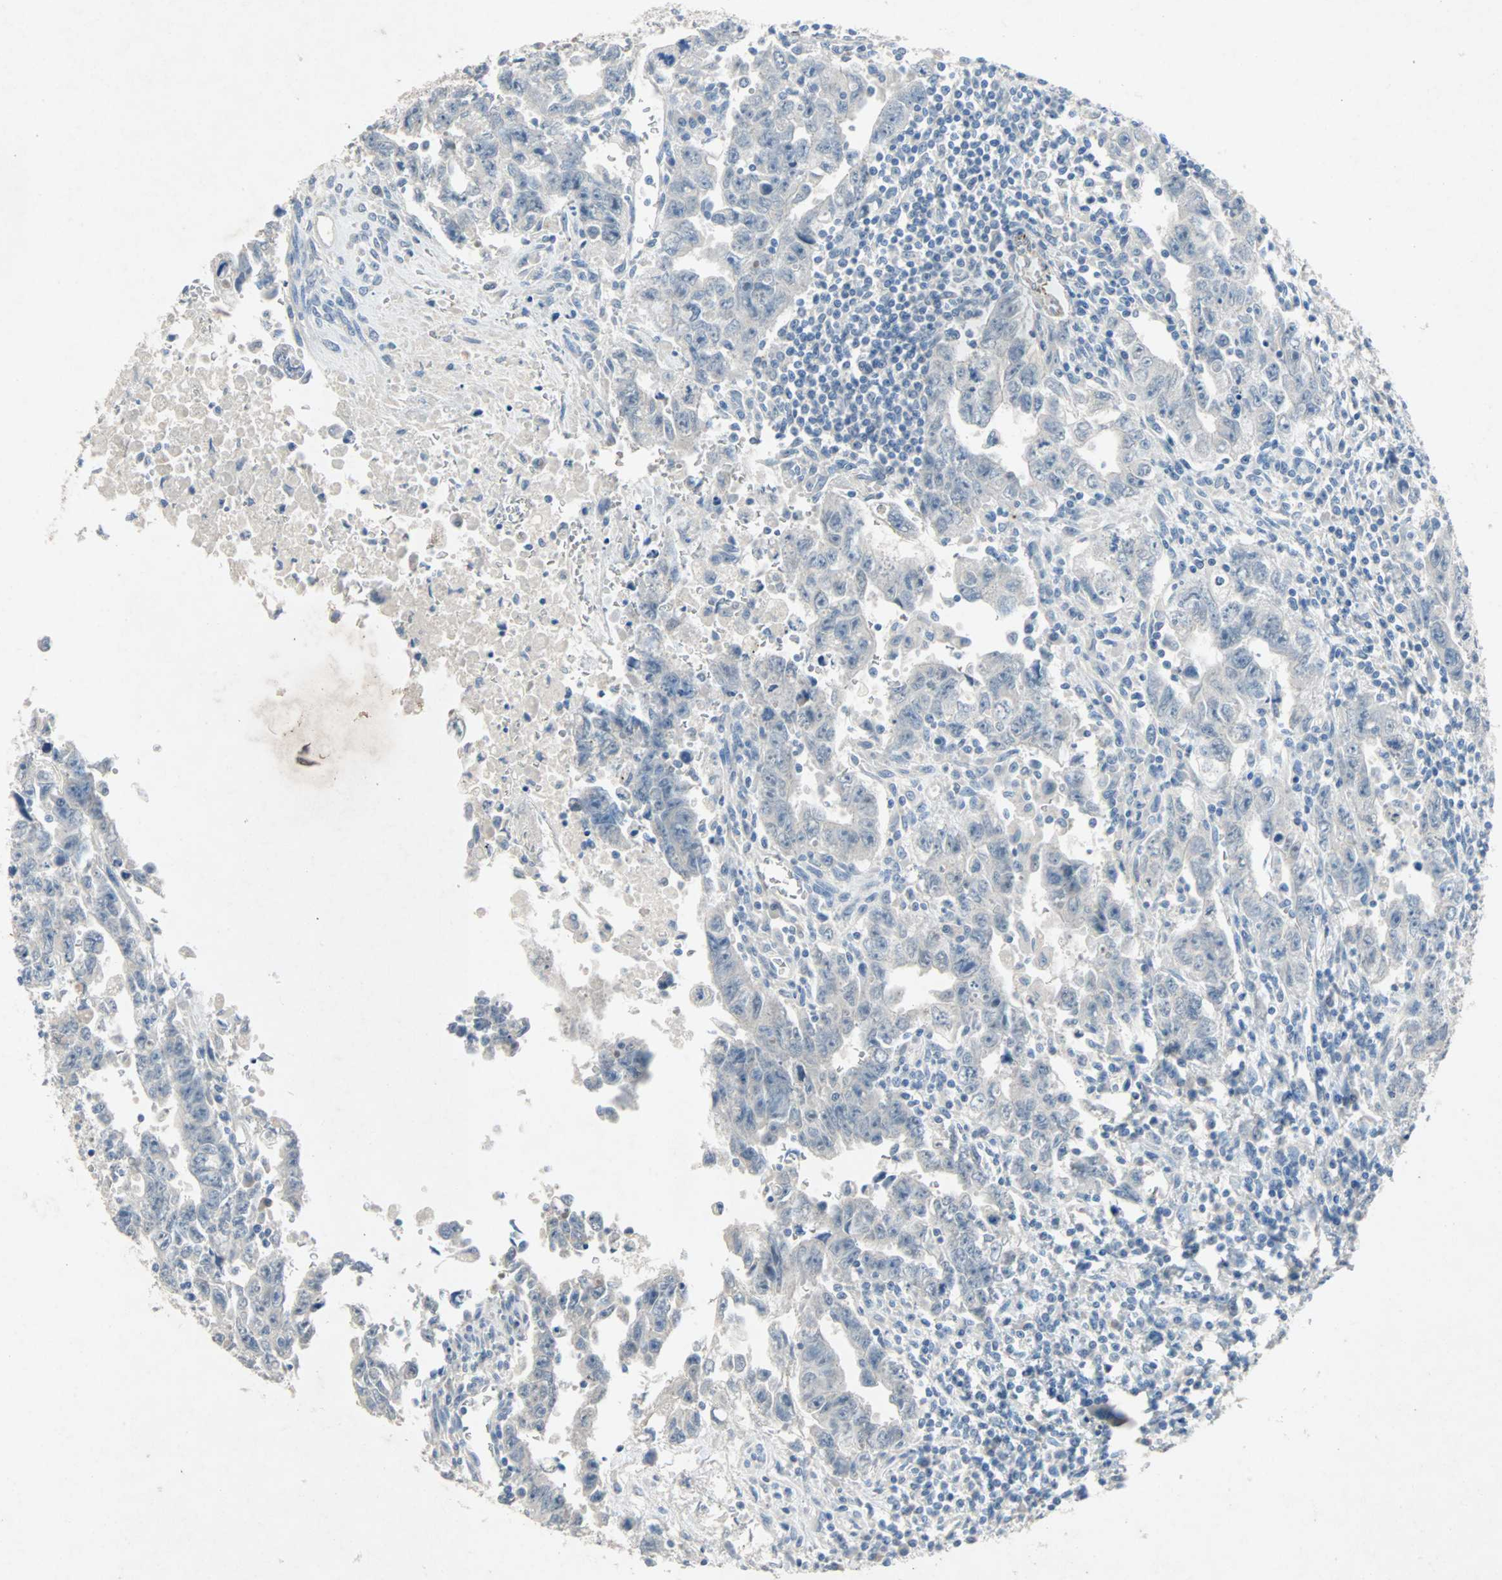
{"staining": {"intensity": "negative", "quantity": "none", "location": "none"}, "tissue": "testis cancer", "cell_type": "Tumor cells", "image_type": "cancer", "snomed": [{"axis": "morphology", "description": "Carcinoma, Embryonal, NOS"}, {"axis": "topography", "description": "Testis"}], "caption": "An image of human testis cancer is negative for staining in tumor cells. (DAB immunohistochemistry (IHC) with hematoxylin counter stain).", "gene": "PCDHB2", "patient": {"sex": "male", "age": 28}}